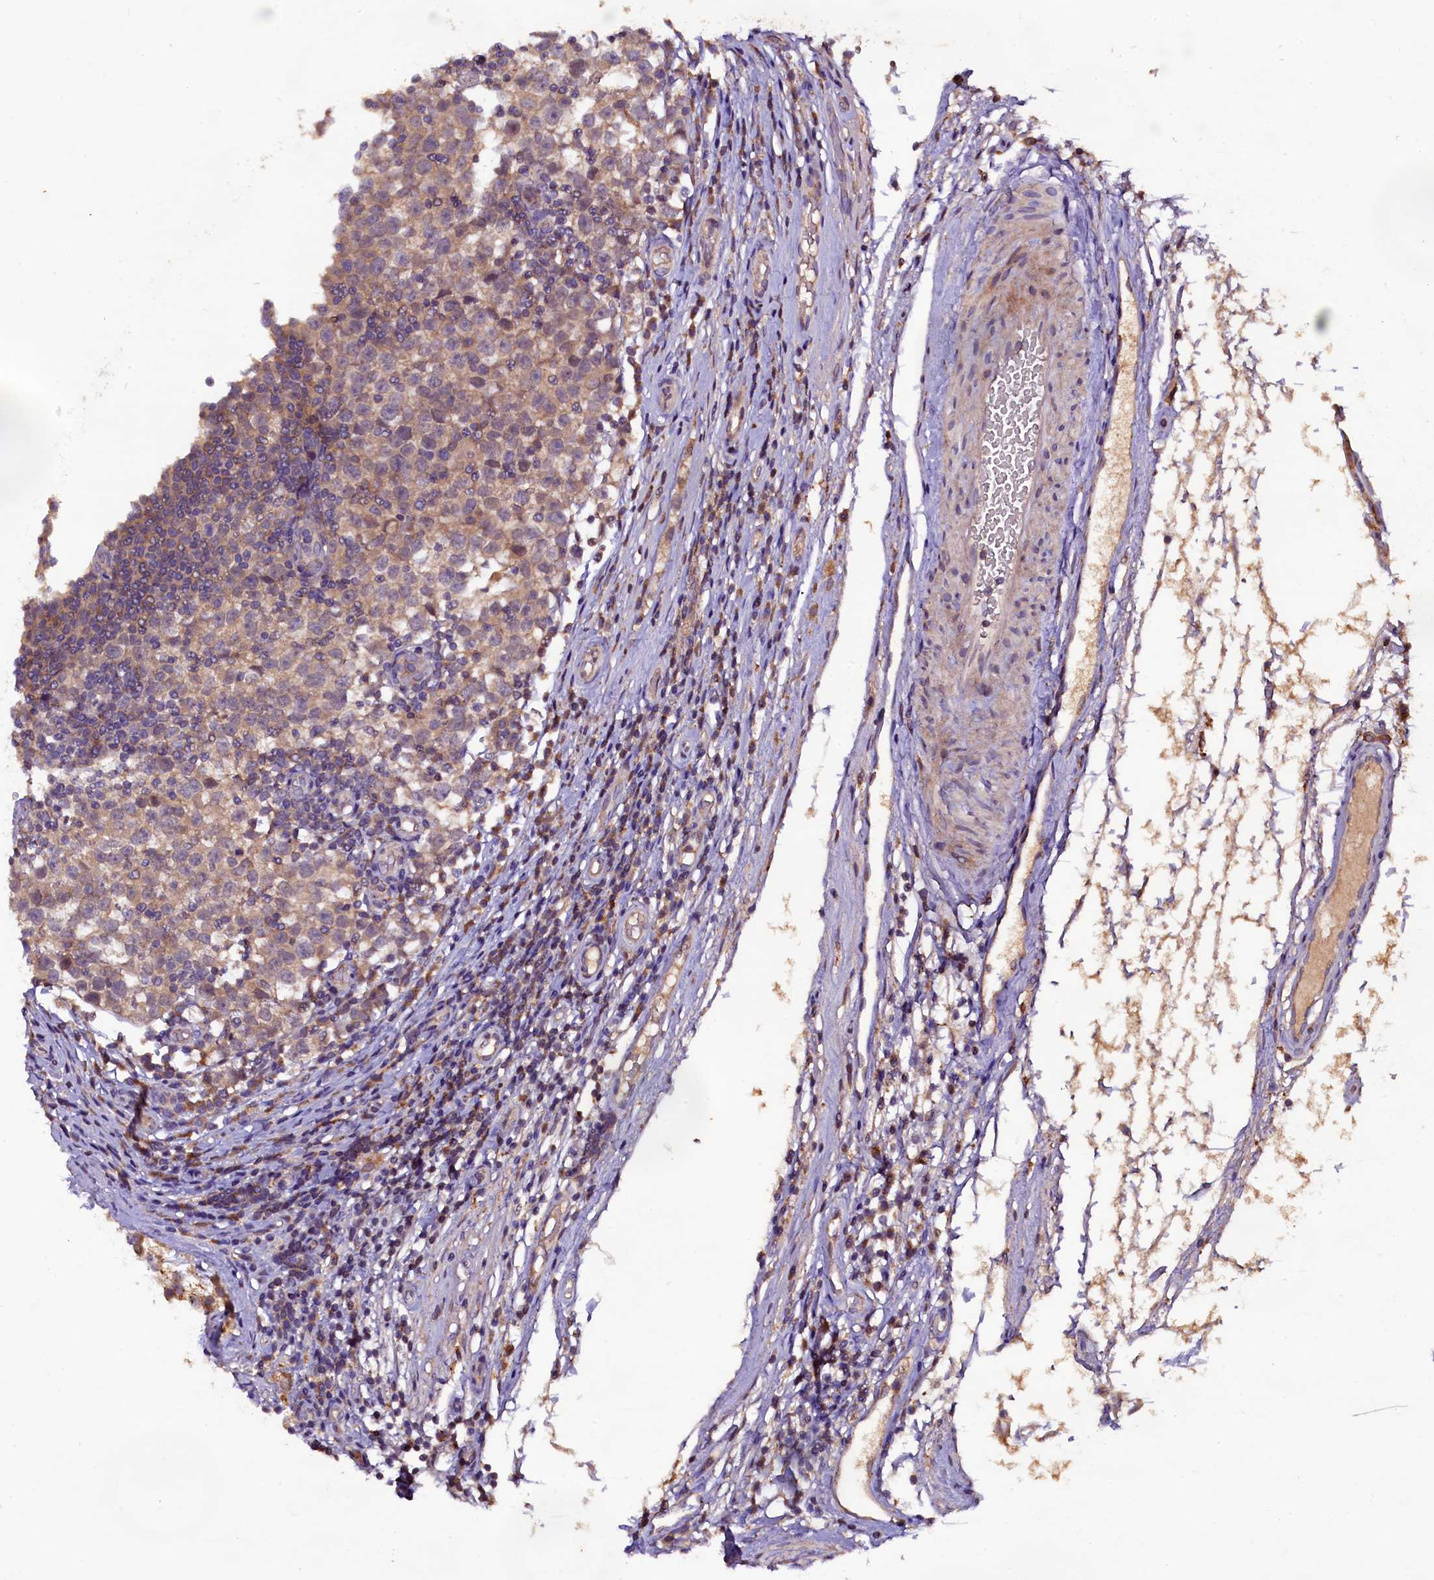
{"staining": {"intensity": "weak", "quantity": "25%-75%", "location": "cytoplasmic/membranous"}, "tissue": "testis cancer", "cell_type": "Tumor cells", "image_type": "cancer", "snomed": [{"axis": "morphology", "description": "Seminoma, NOS"}, {"axis": "topography", "description": "Testis"}], "caption": "Immunohistochemistry of testis seminoma demonstrates low levels of weak cytoplasmic/membranous staining in about 25%-75% of tumor cells.", "gene": "PLXNB1", "patient": {"sex": "male", "age": 65}}